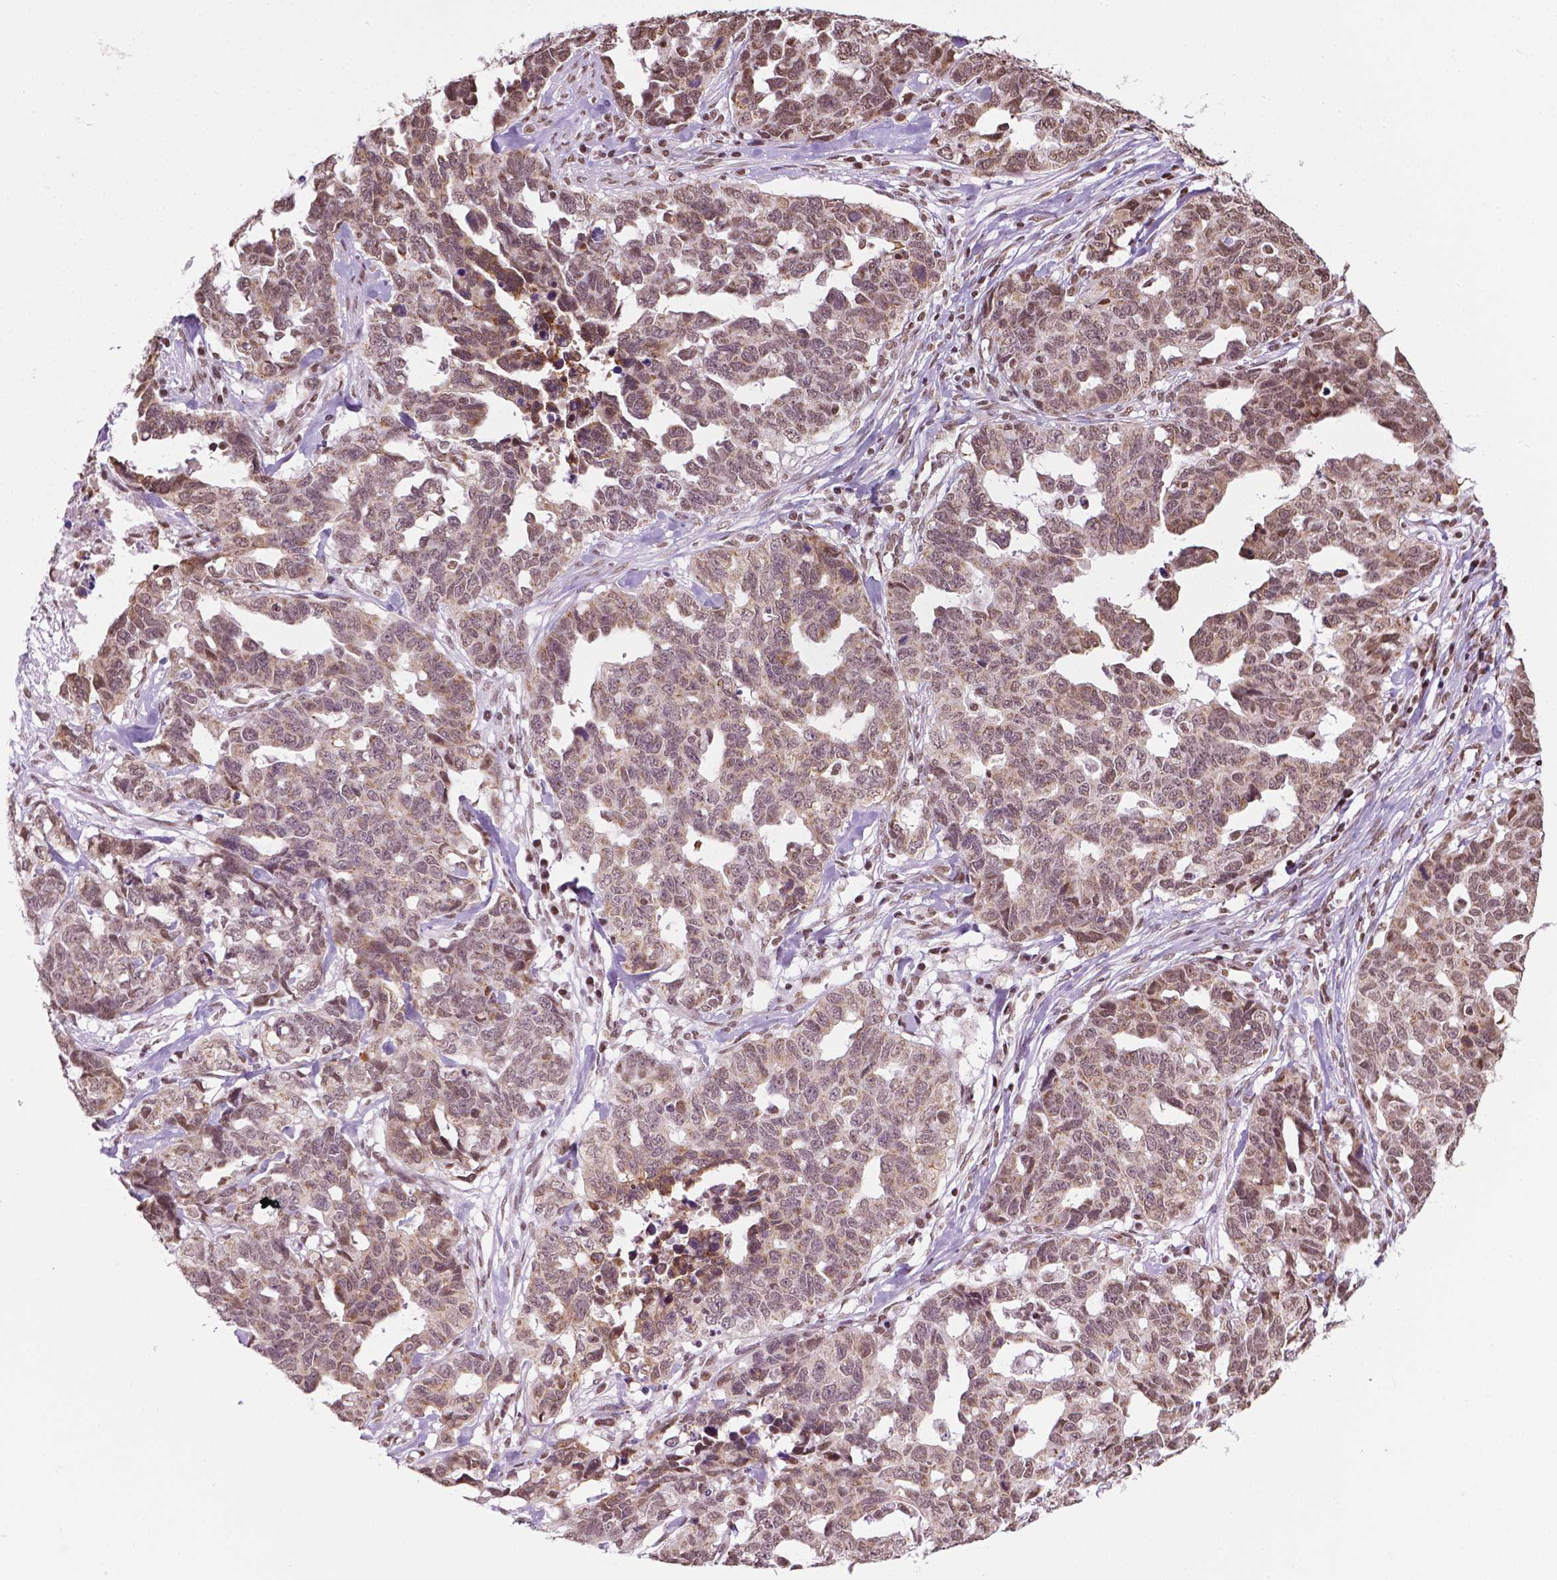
{"staining": {"intensity": "moderate", "quantity": ">75%", "location": "nuclear"}, "tissue": "ovarian cancer", "cell_type": "Tumor cells", "image_type": "cancer", "snomed": [{"axis": "morphology", "description": "Cystadenocarcinoma, serous, NOS"}, {"axis": "topography", "description": "Ovary"}], "caption": "Immunohistochemical staining of human ovarian cancer demonstrates medium levels of moderate nuclear protein staining in about >75% of tumor cells.", "gene": "COL23A1", "patient": {"sex": "female", "age": 69}}